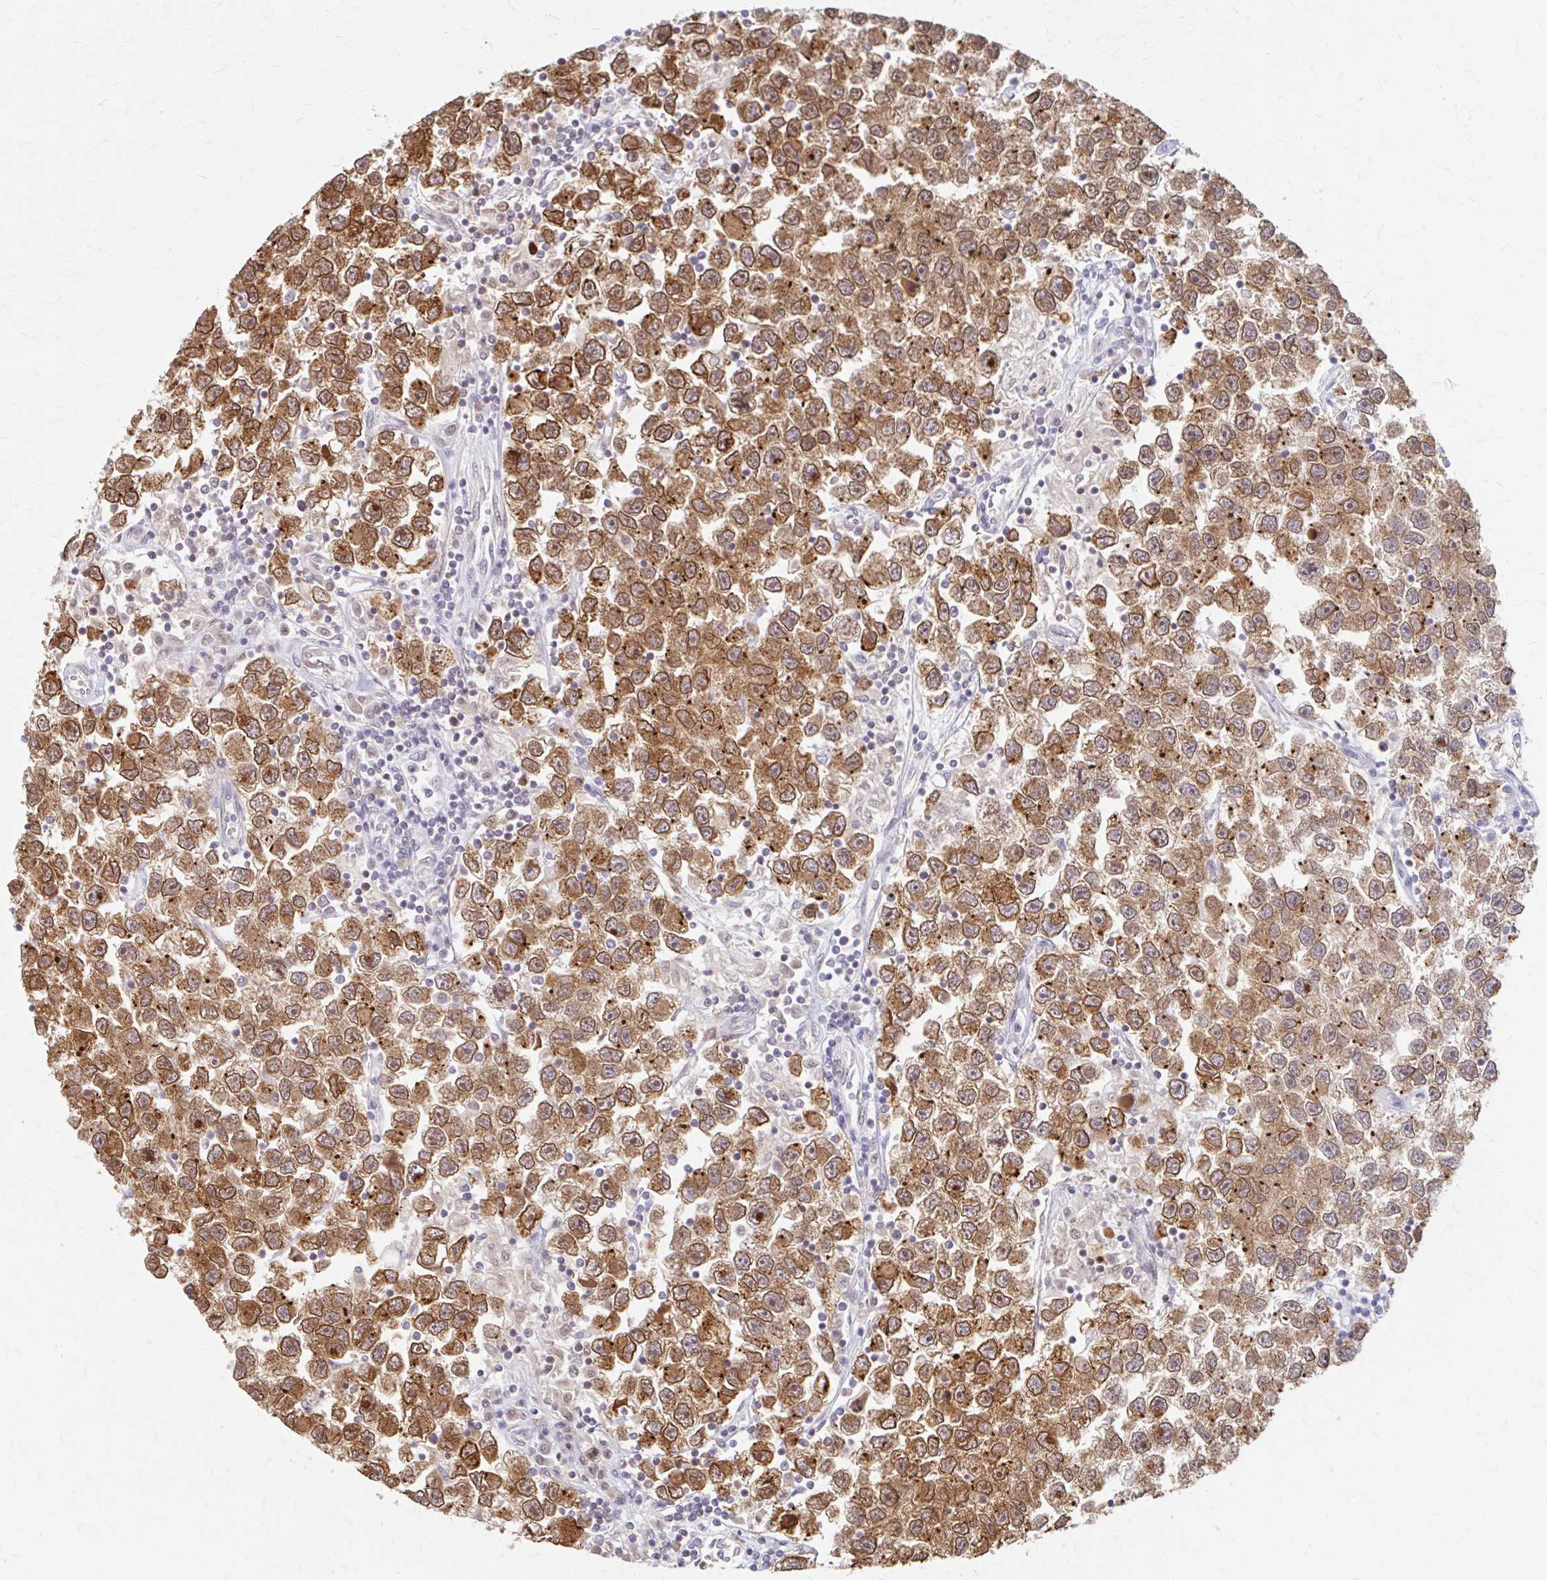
{"staining": {"intensity": "moderate", "quantity": ">75%", "location": "cytoplasmic/membranous,nuclear"}, "tissue": "testis cancer", "cell_type": "Tumor cells", "image_type": "cancer", "snomed": [{"axis": "morphology", "description": "Seminoma, NOS"}, {"axis": "topography", "description": "Testis"}], "caption": "A histopathology image of human testis seminoma stained for a protein exhibits moderate cytoplasmic/membranous and nuclear brown staining in tumor cells.", "gene": "XPO1", "patient": {"sex": "male", "age": 26}}